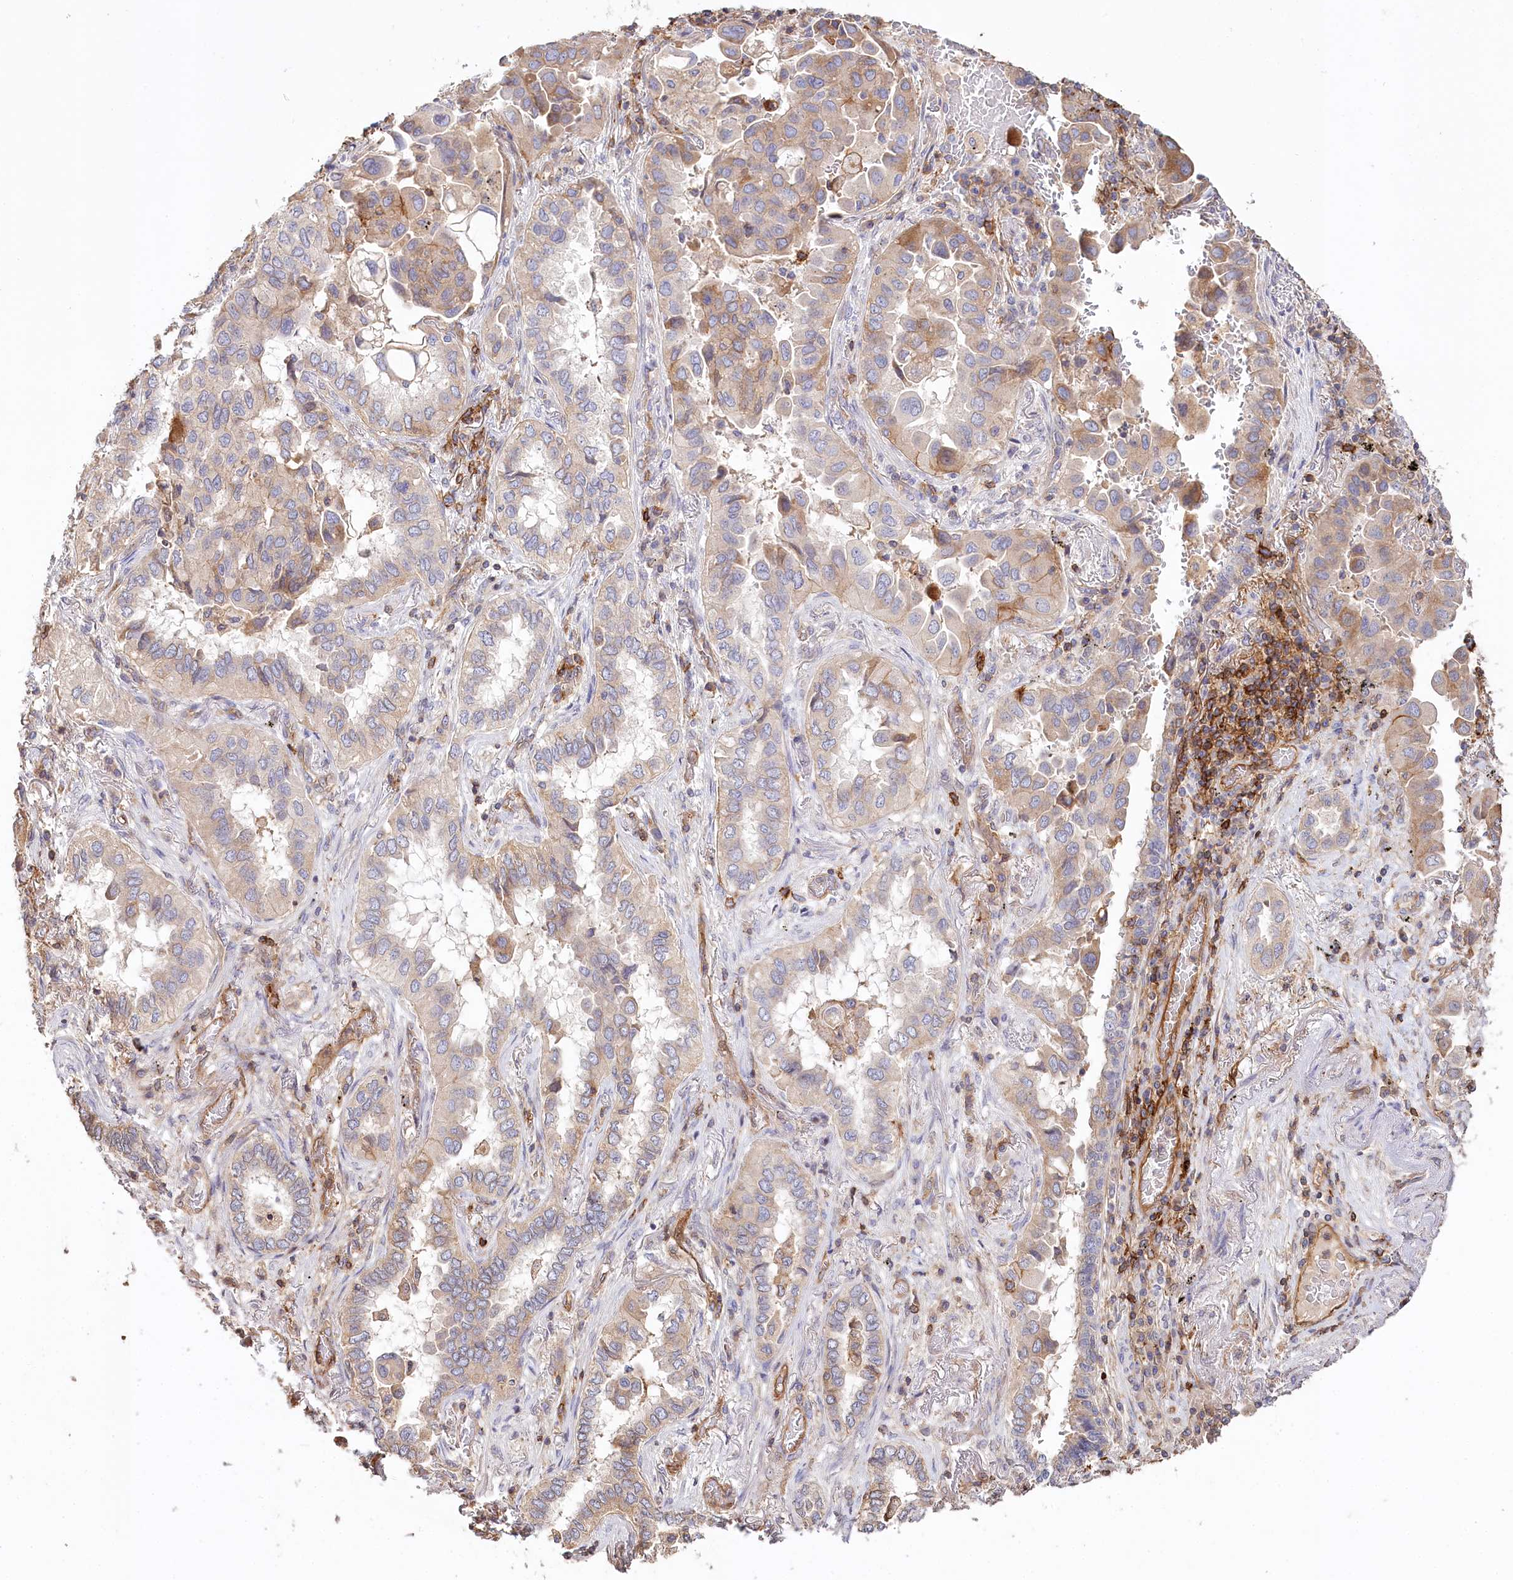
{"staining": {"intensity": "moderate", "quantity": "25%-75%", "location": "cytoplasmic/membranous"}, "tissue": "lung cancer", "cell_type": "Tumor cells", "image_type": "cancer", "snomed": [{"axis": "morphology", "description": "Adenocarcinoma, NOS"}, {"axis": "topography", "description": "Lung"}], "caption": "Immunohistochemistry (IHC) micrograph of neoplastic tissue: human lung cancer (adenocarcinoma) stained using immunohistochemistry shows medium levels of moderate protein expression localized specifically in the cytoplasmic/membranous of tumor cells, appearing as a cytoplasmic/membranous brown color.", "gene": "RBP5", "patient": {"sex": "female", "age": 76}}